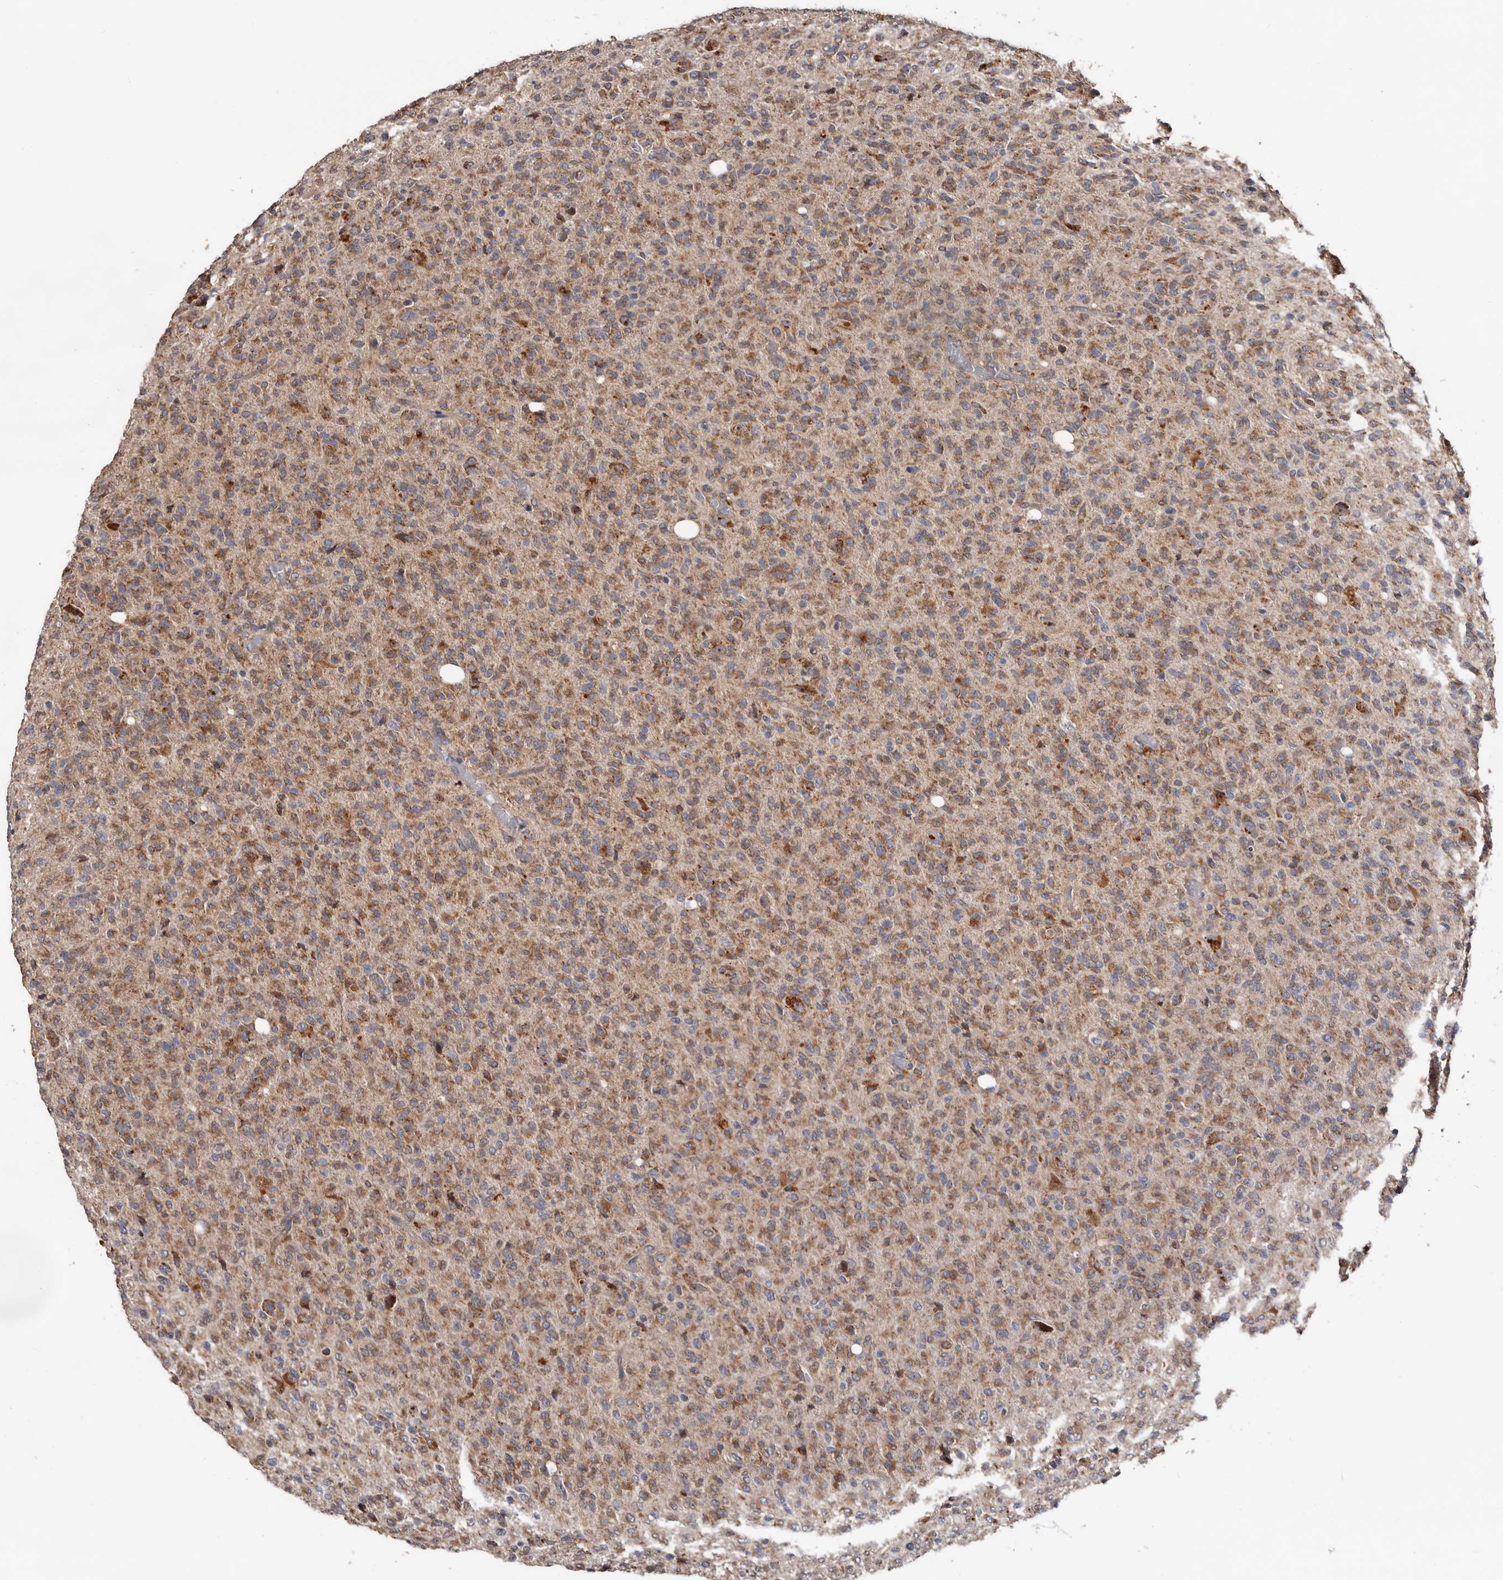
{"staining": {"intensity": "moderate", "quantity": ">75%", "location": "cytoplasmic/membranous"}, "tissue": "glioma", "cell_type": "Tumor cells", "image_type": "cancer", "snomed": [{"axis": "morphology", "description": "Glioma, malignant, High grade"}, {"axis": "topography", "description": "Brain"}], "caption": "The immunohistochemical stain shows moderate cytoplasmic/membranous expression in tumor cells of glioma tissue.", "gene": "MRPL18", "patient": {"sex": "female", "age": 57}}